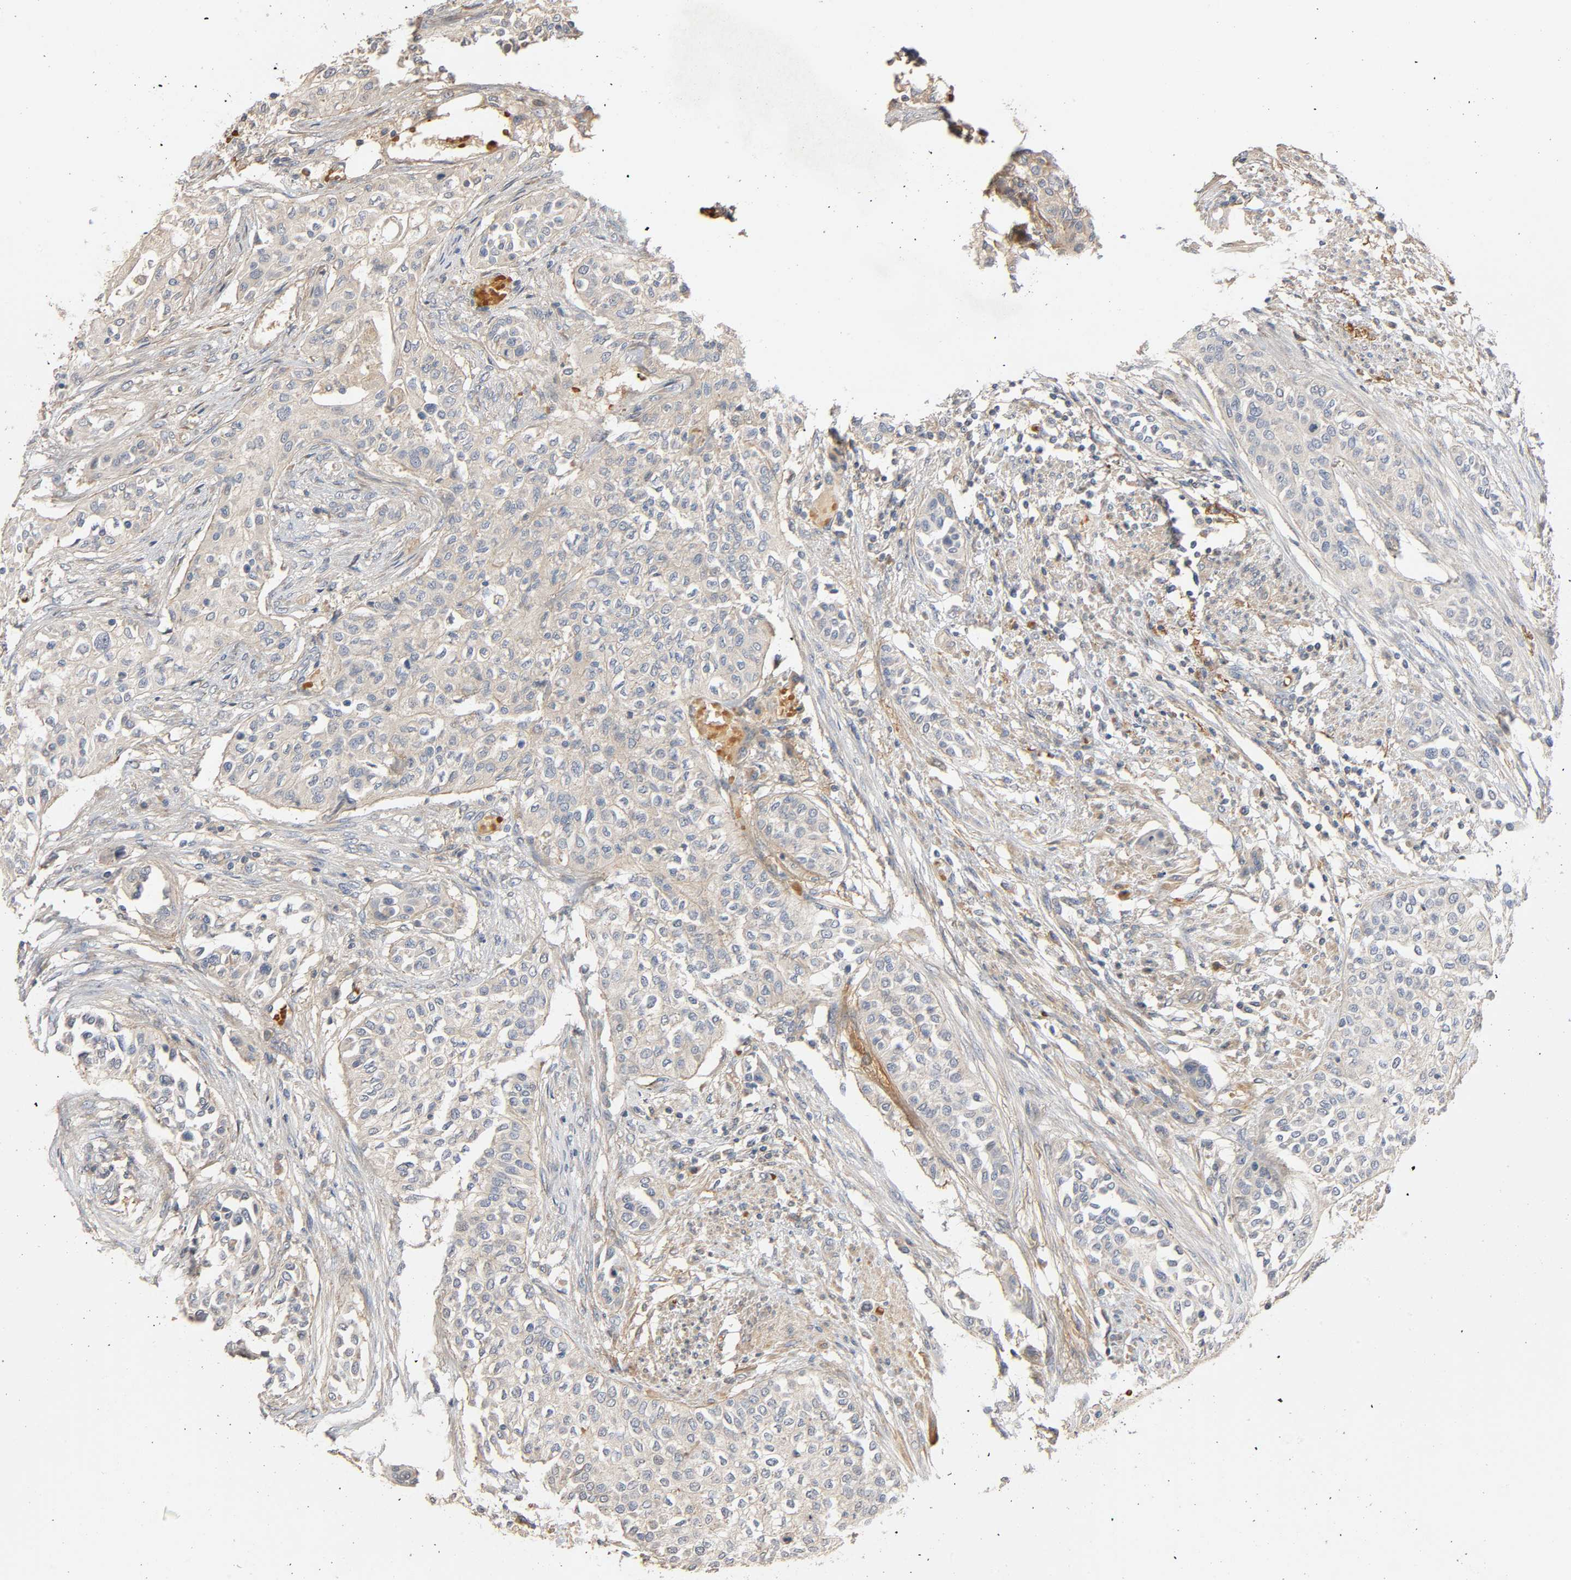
{"staining": {"intensity": "negative", "quantity": "none", "location": "none"}, "tissue": "urothelial cancer", "cell_type": "Tumor cells", "image_type": "cancer", "snomed": [{"axis": "morphology", "description": "Urothelial carcinoma, High grade"}, {"axis": "topography", "description": "Urinary bladder"}], "caption": "There is no significant staining in tumor cells of high-grade urothelial carcinoma.", "gene": "SGSM1", "patient": {"sex": "male", "age": 74}}